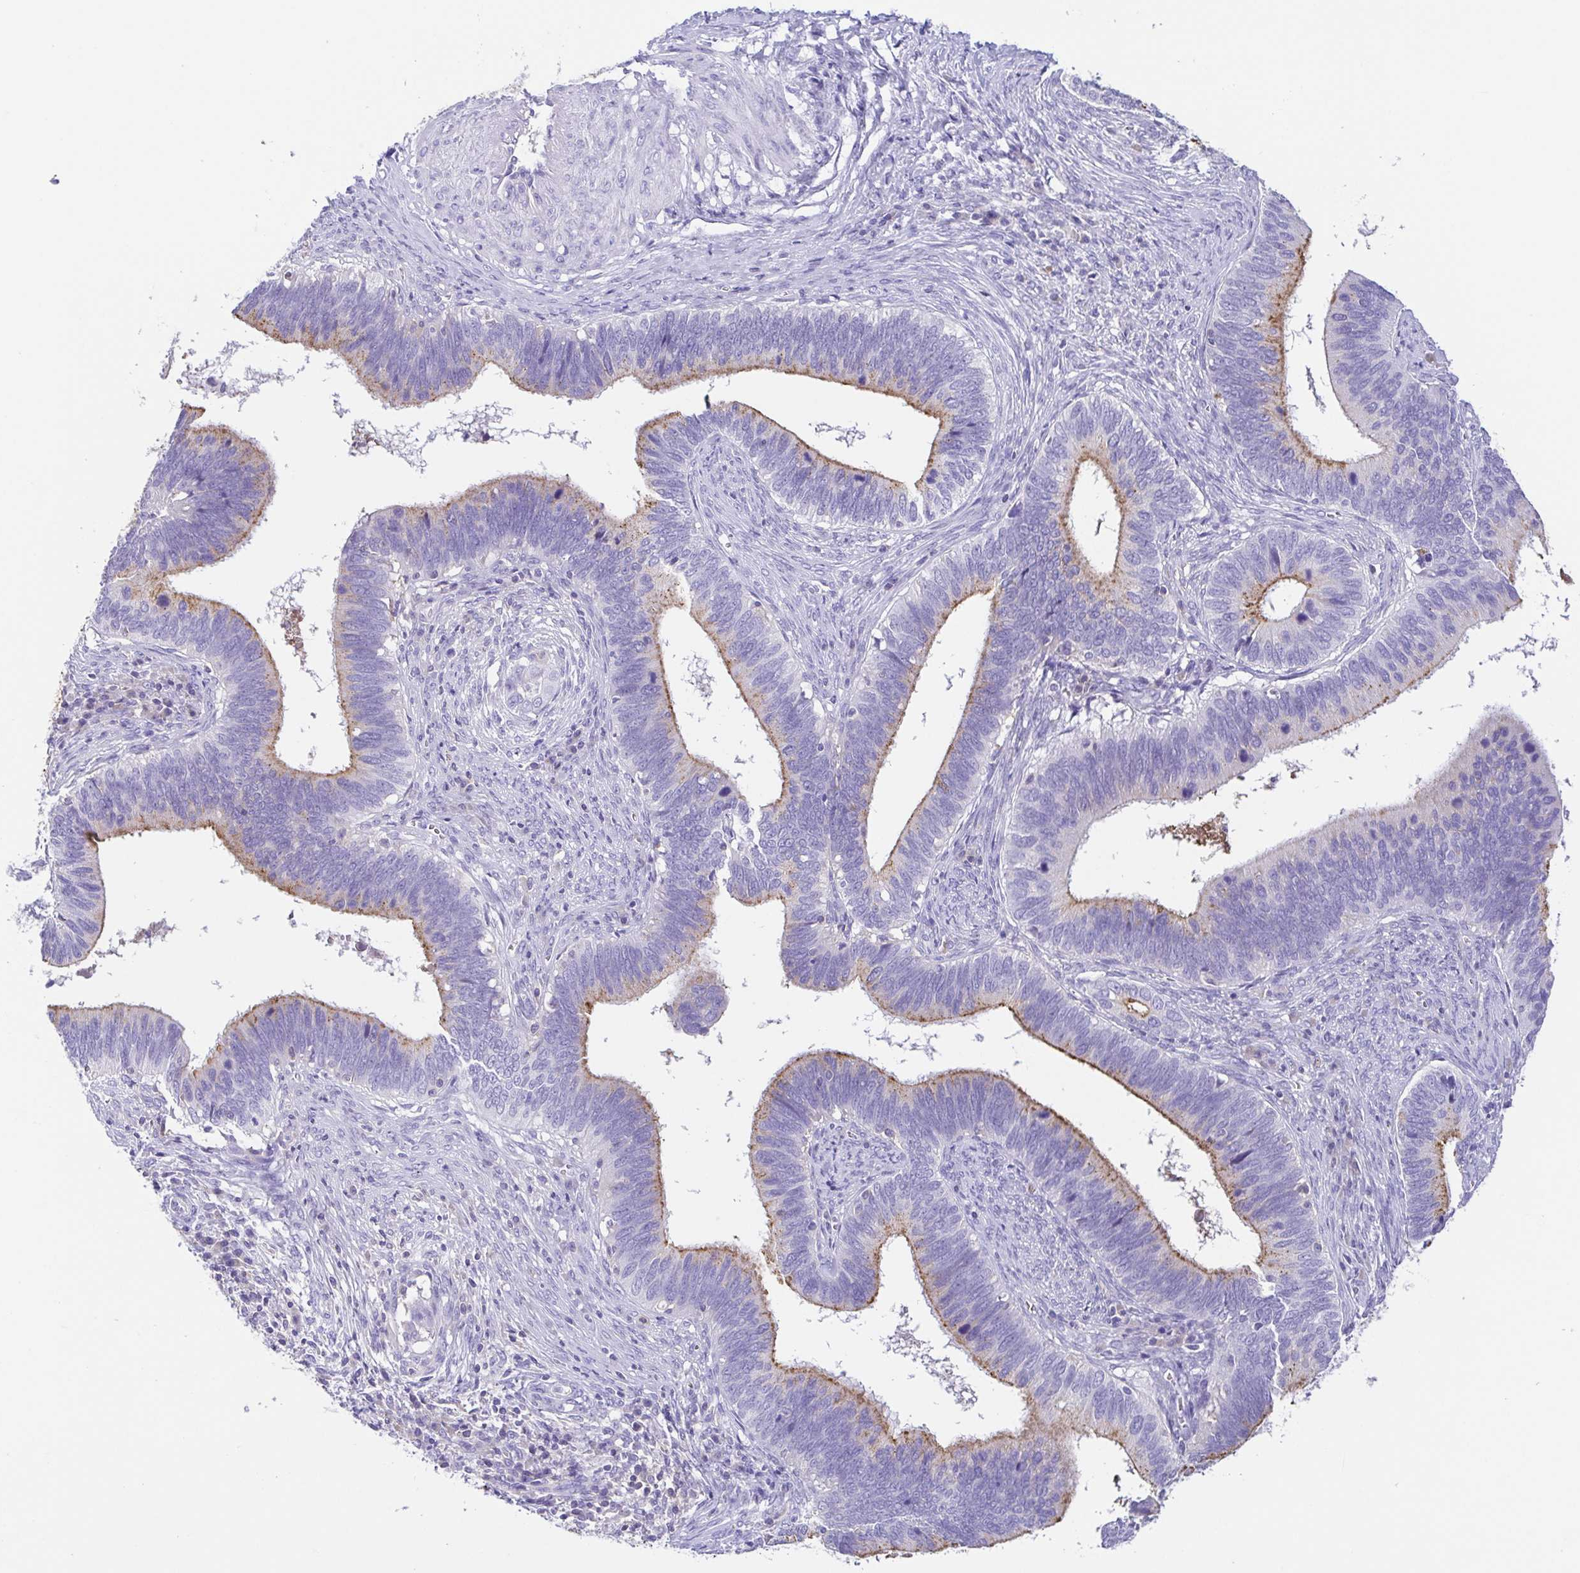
{"staining": {"intensity": "moderate", "quantity": "<25%", "location": "cytoplasmic/membranous"}, "tissue": "cervical cancer", "cell_type": "Tumor cells", "image_type": "cancer", "snomed": [{"axis": "morphology", "description": "Adenocarcinoma, NOS"}, {"axis": "topography", "description": "Cervix"}], "caption": "Protein positivity by immunohistochemistry displays moderate cytoplasmic/membranous expression in about <25% of tumor cells in cervical adenocarcinoma.", "gene": "ARPP21", "patient": {"sex": "female", "age": 42}}